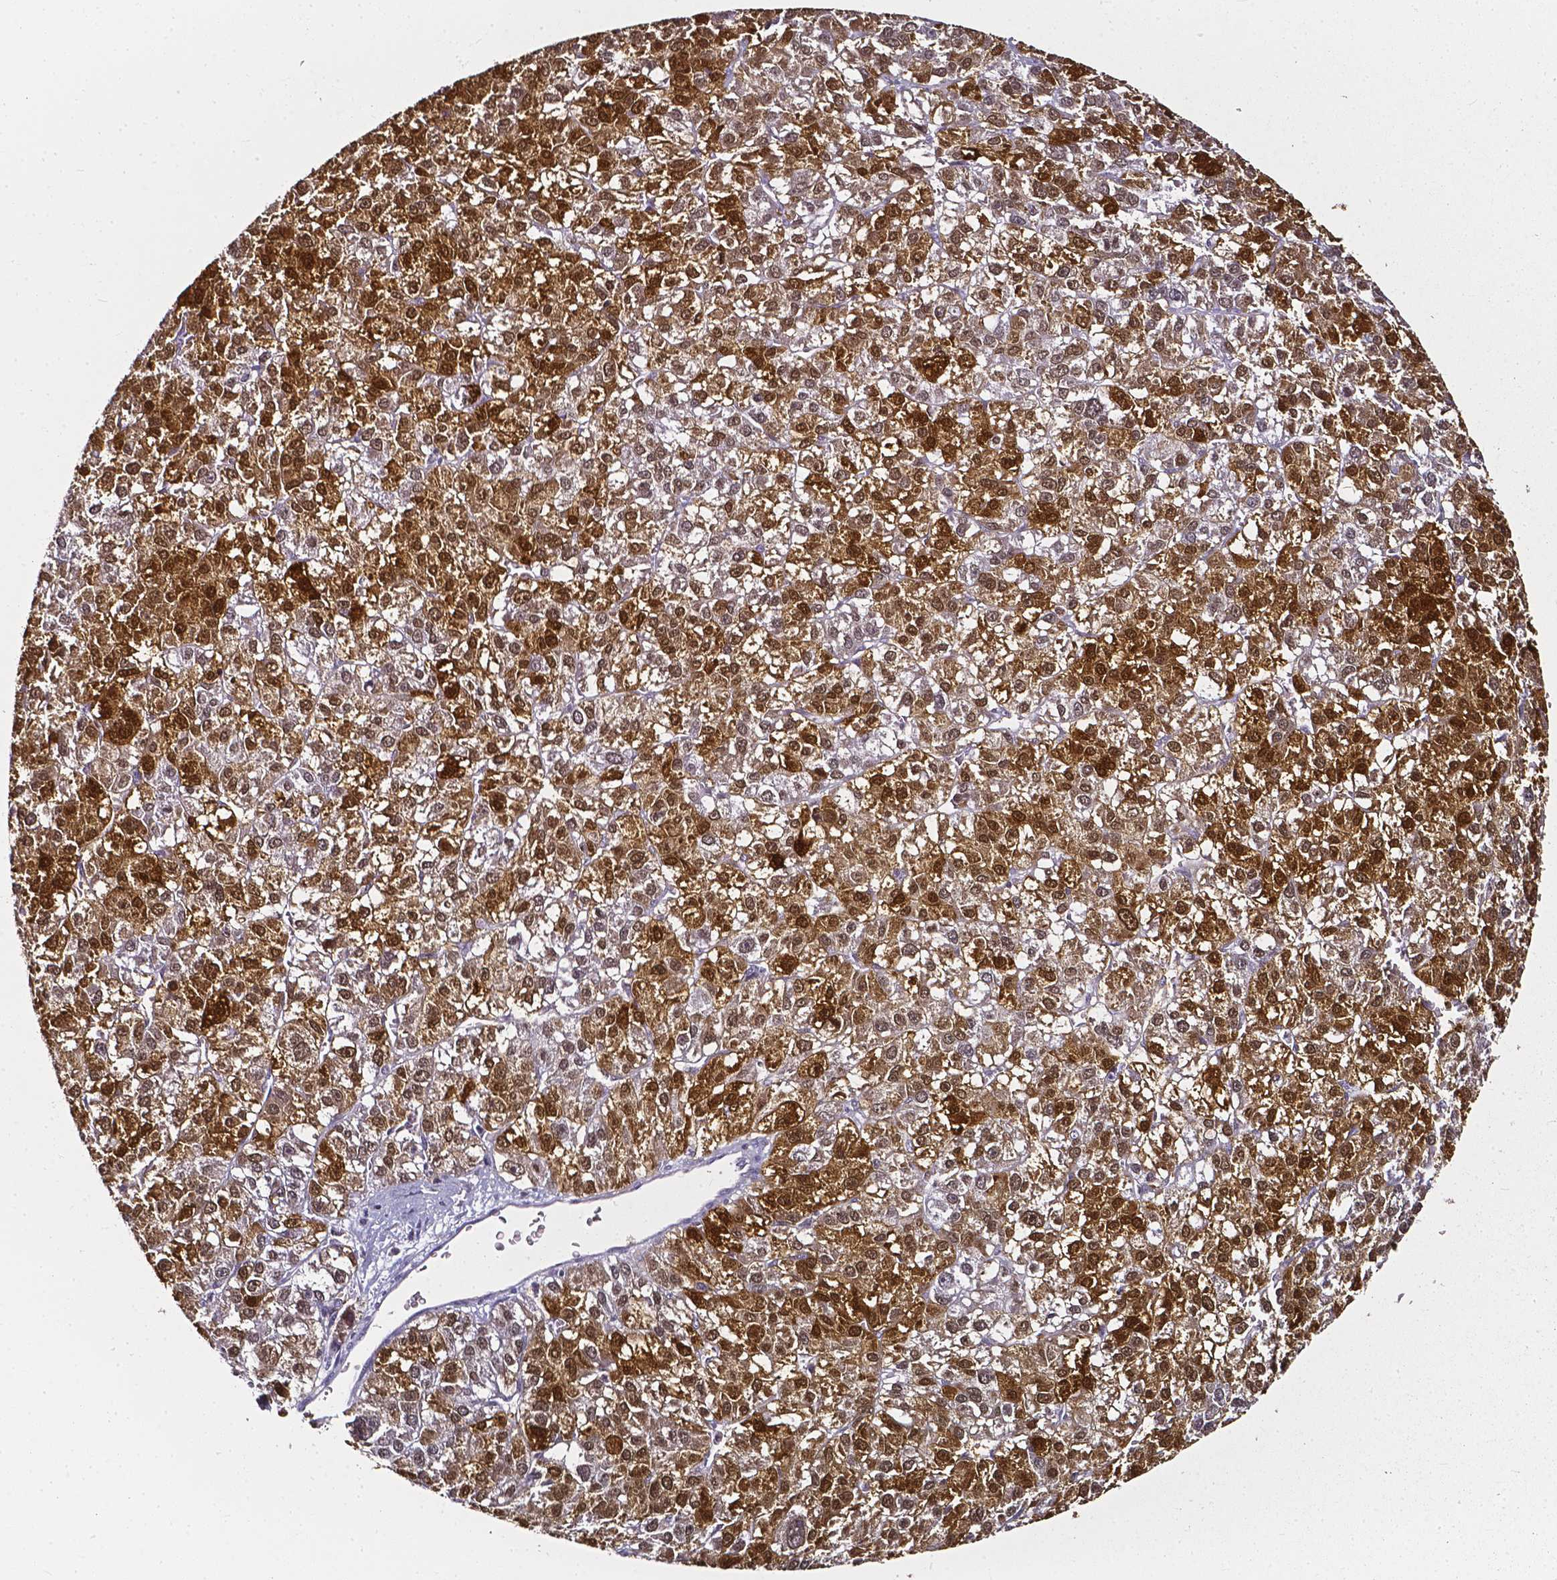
{"staining": {"intensity": "moderate", "quantity": ">75%", "location": "cytoplasmic/membranous,nuclear"}, "tissue": "liver cancer", "cell_type": "Tumor cells", "image_type": "cancer", "snomed": [{"axis": "morphology", "description": "Carcinoma, Hepatocellular, NOS"}, {"axis": "topography", "description": "Liver"}], "caption": "This image reveals liver cancer (hepatocellular carcinoma) stained with IHC to label a protein in brown. The cytoplasmic/membranous and nuclear of tumor cells show moderate positivity for the protein. Nuclei are counter-stained blue.", "gene": "AKR1B10", "patient": {"sex": "female", "age": 70}}